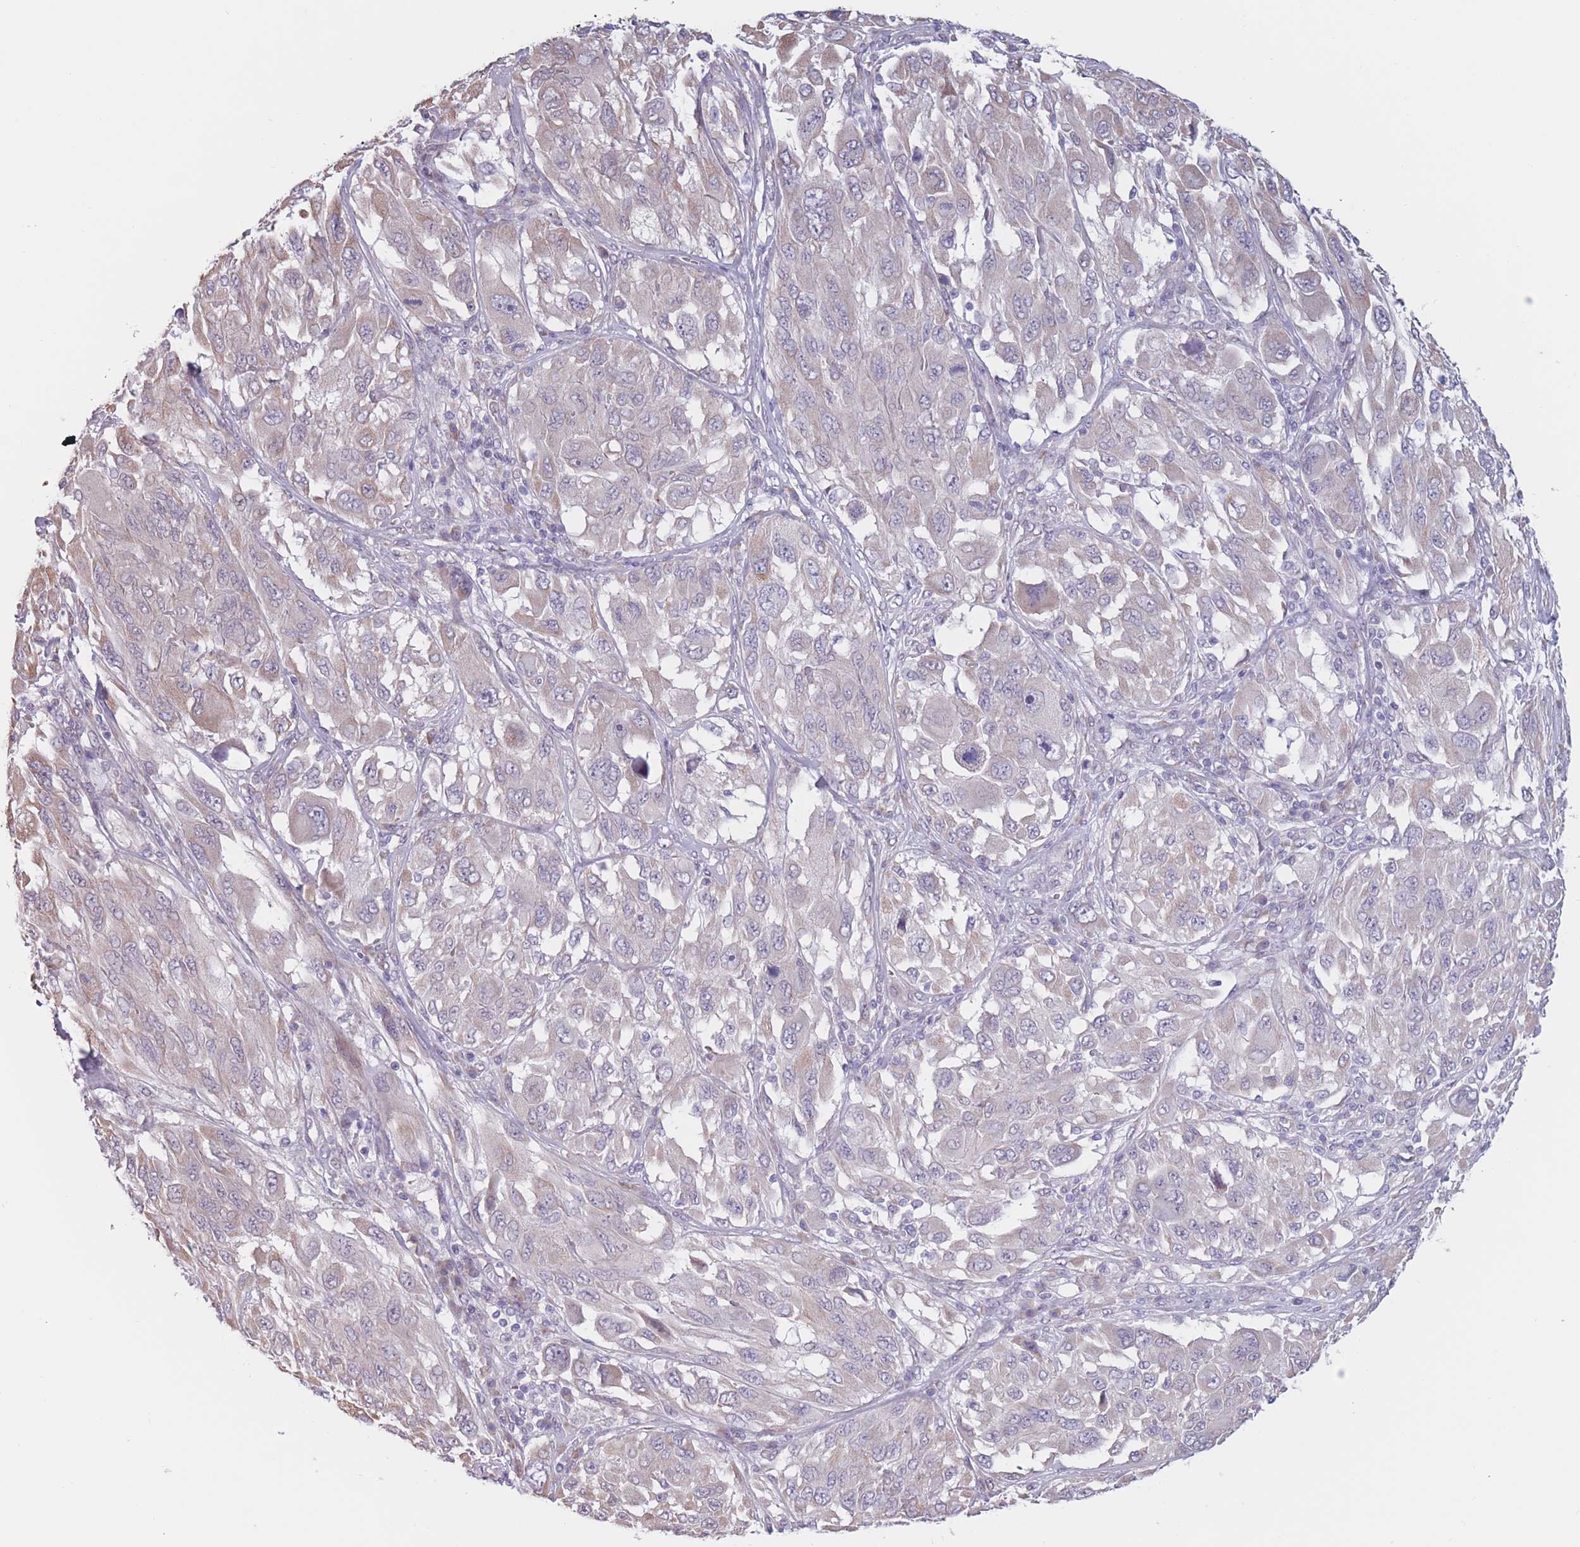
{"staining": {"intensity": "negative", "quantity": "none", "location": "none"}, "tissue": "melanoma", "cell_type": "Tumor cells", "image_type": "cancer", "snomed": [{"axis": "morphology", "description": "Malignant melanoma, NOS"}, {"axis": "topography", "description": "Skin"}], "caption": "Immunohistochemical staining of melanoma displays no significant staining in tumor cells.", "gene": "COL27A1", "patient": {"sex": "female", "age": 91}}